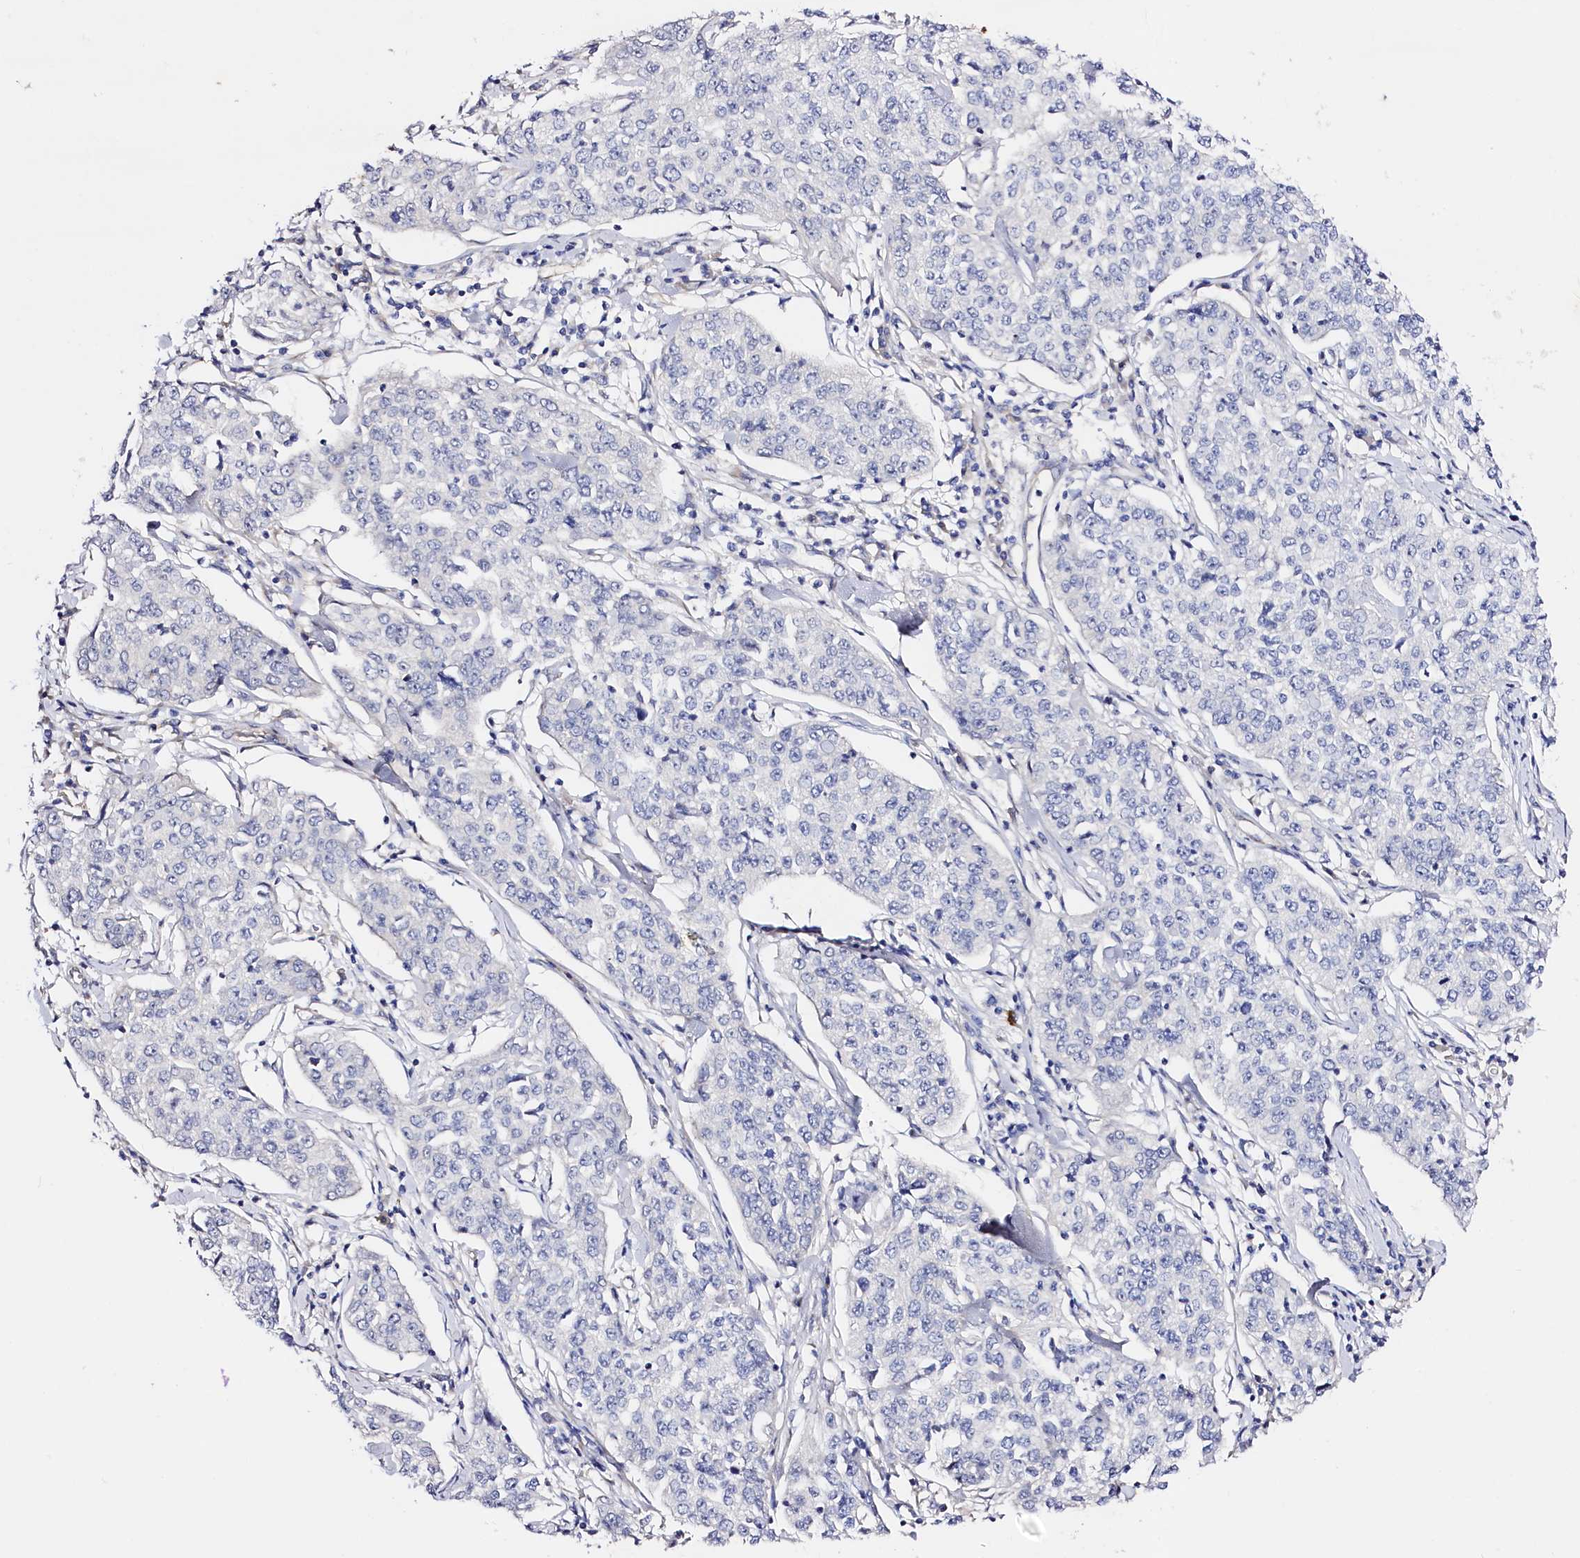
{"staining": {"intensity": "negative", "quantity": "none", "location": "none"}, "tissue": "cervical cancer", "cell_type": "Tumor cells", "image_type": "cancer", "snomed": [{"axis": "morphology", "description": "Squamous cell carcinoma, NOS"}, {"axis": "topography", "description": "Cervix"}], "caption": "Immunohistochemical staining of cervical cancer (squamous cell carcinoma) demonstrates no significant expression in tumor cells.", "gene": "SLC7A1", "patient": {"sex": "female", "age": 35}}